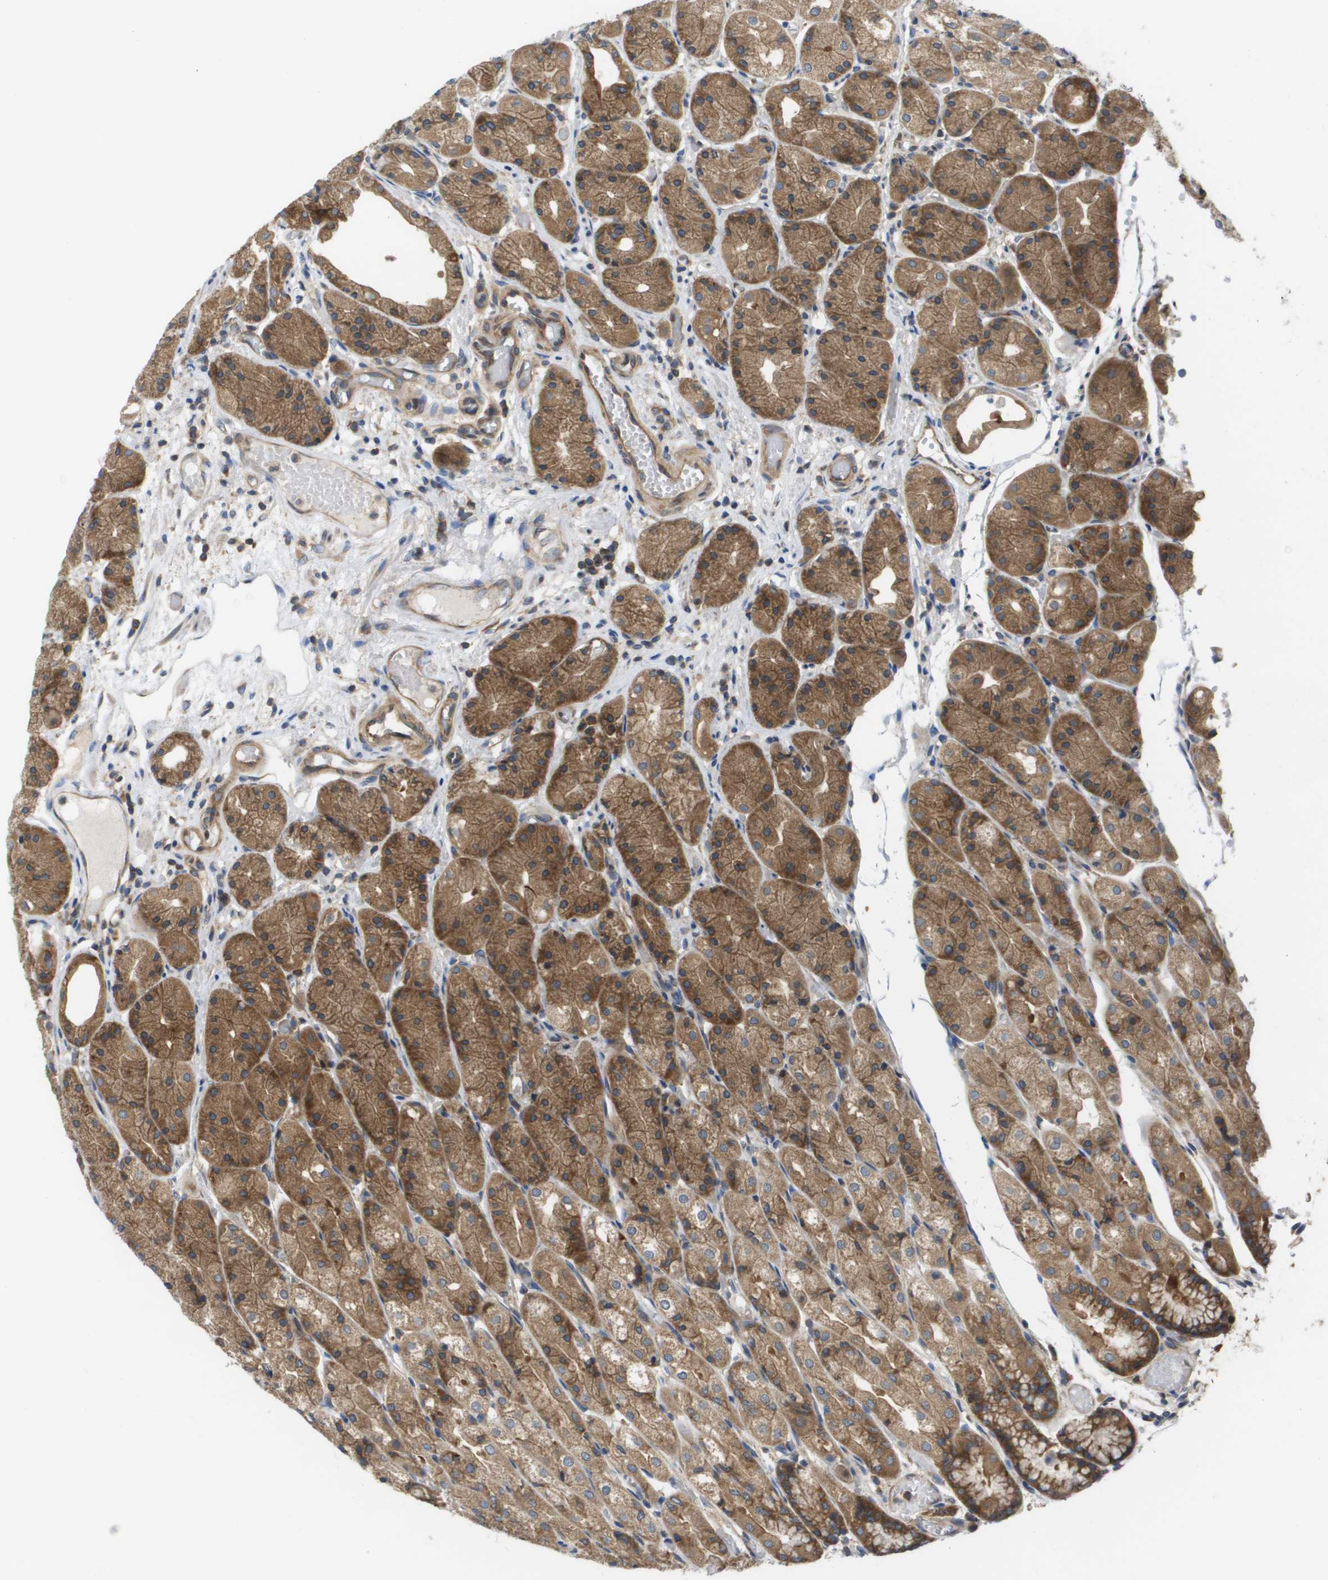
{"staining": {"intensity": "strong", "quantity": ">75%", "location": "cytoplasmic/membranous"}, "tissue": "stomach", "cell_type": "Glandular cells", "image_type": "normal", "snomed": [{"axis": "morphology", "description": "Normal tissue, NOS"}, {"axis": "topography", "description": "Stomach, upper"}], "caption": "Protein positivity by immunohistochemistry shows strong cytoplasmic/membranous expression in approximately >75% of glandular cells in benign stomach.", "gene": "EIF4G2", "patient": {"sex": "male", "age": 72}}